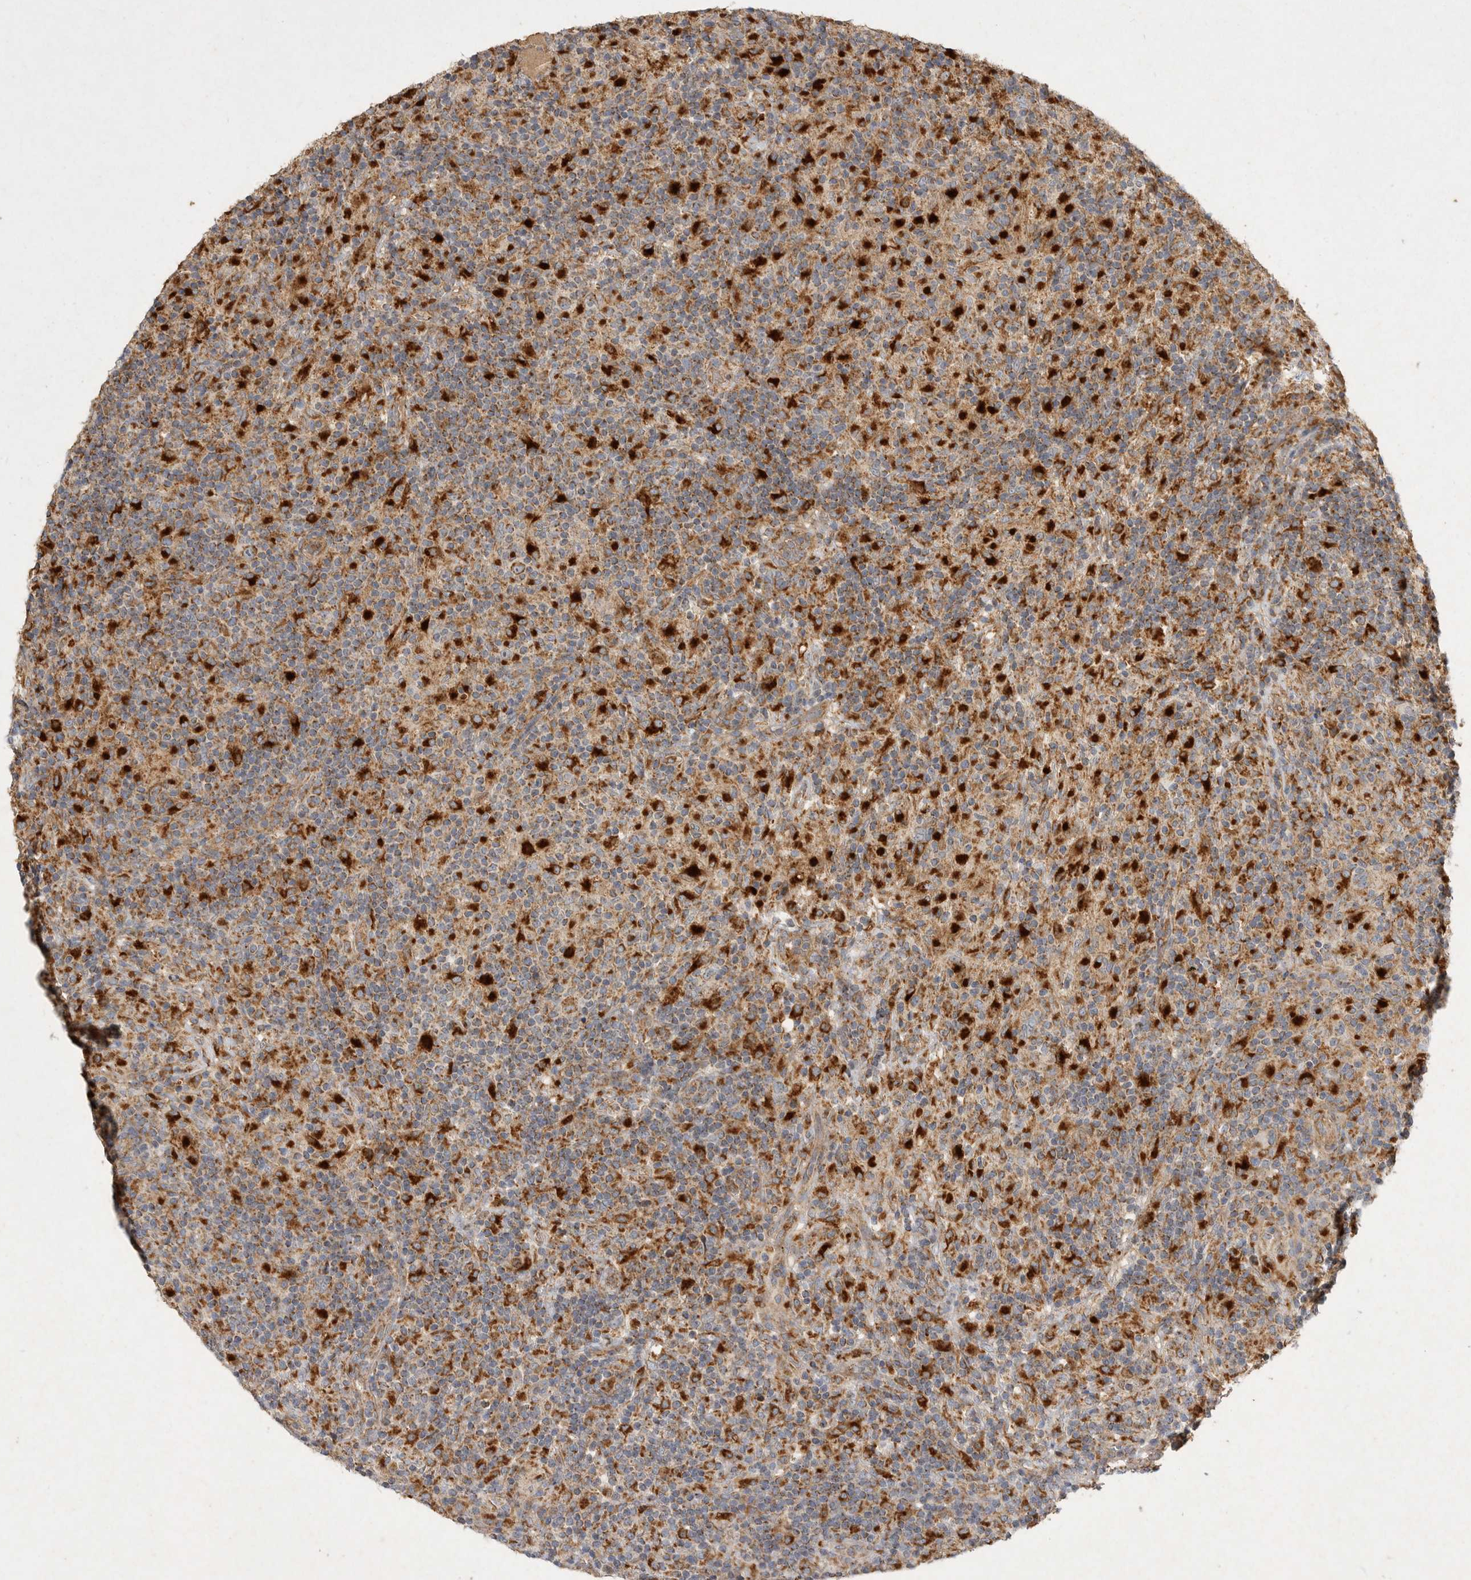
{"staining": {"intensity": "moderate", "quantity": ">75%", "location": "cytoplasmic/membranous"}, "tissue": "lymphoma", "cell_type": "Tumor cells", "image_type": "cancer", "snomed": [{"axis": "morphology", "description": "Hodgkin's disease, NOS"}, {"axis": "topography", "description": "Lymph node"}], "caption": "Immunohistochemistry (IHC) staining of lymphoma, which displays medium levels of moderate cytoplasmic/membranous staining in approximately >75% of tumor cells indicating moderate cytoplasmic/membranous protein positivity. The staining was performed using DAB (3,3'-diaminobenzidine) (brown) for protein detection and nuclei were counterstained in hematoxylin (blue).", "gene": "MRPL41", "patient": {"sex": "male", "age": 70}}